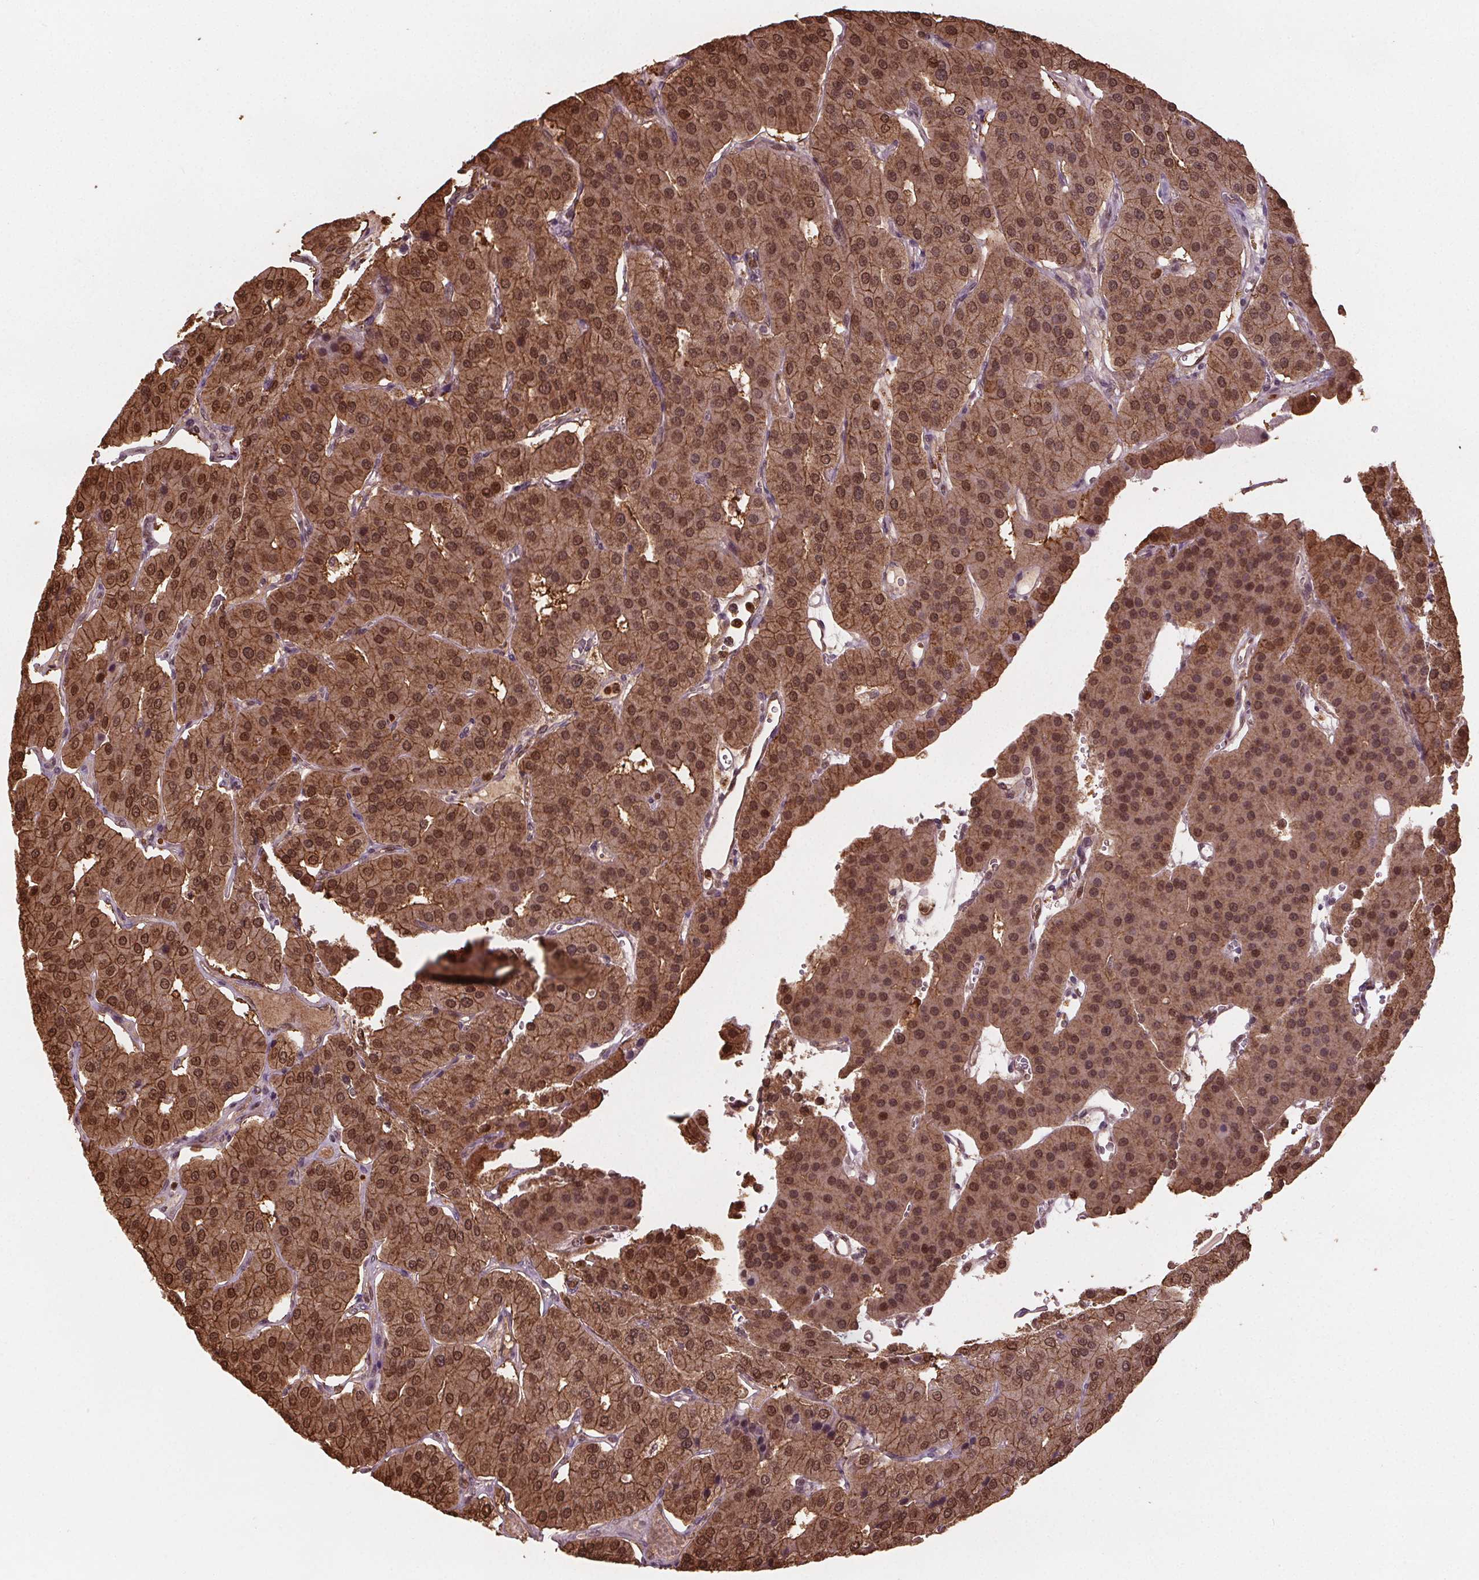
{"staining": {"intensity": "moderate", "quantity": ">75%", "location": "cytoplasmic/membranous,nuclear"}, "tissue": "parathyroid gland", "cell_type": "Glandular cells", "image_type": "normal", "snomed": [{"axis": "morphology", "description": "Normal tissue, NOS"}, {"axis": "morphology", "description": "Adenoma, NOS"}, {"axis": "topography", "description": "Parathyroid gland"}], "caption": "Immunohistochemistry (IHC) image of unremarkable parathyroid gland stained for a protein (brown), which reveals medium levels of moderate cytoplasmic/membranous,nuclear expression in about >75% of glandular cells.", "gene": "ENO1", "patient": {"sex": "female", "age": 86}}